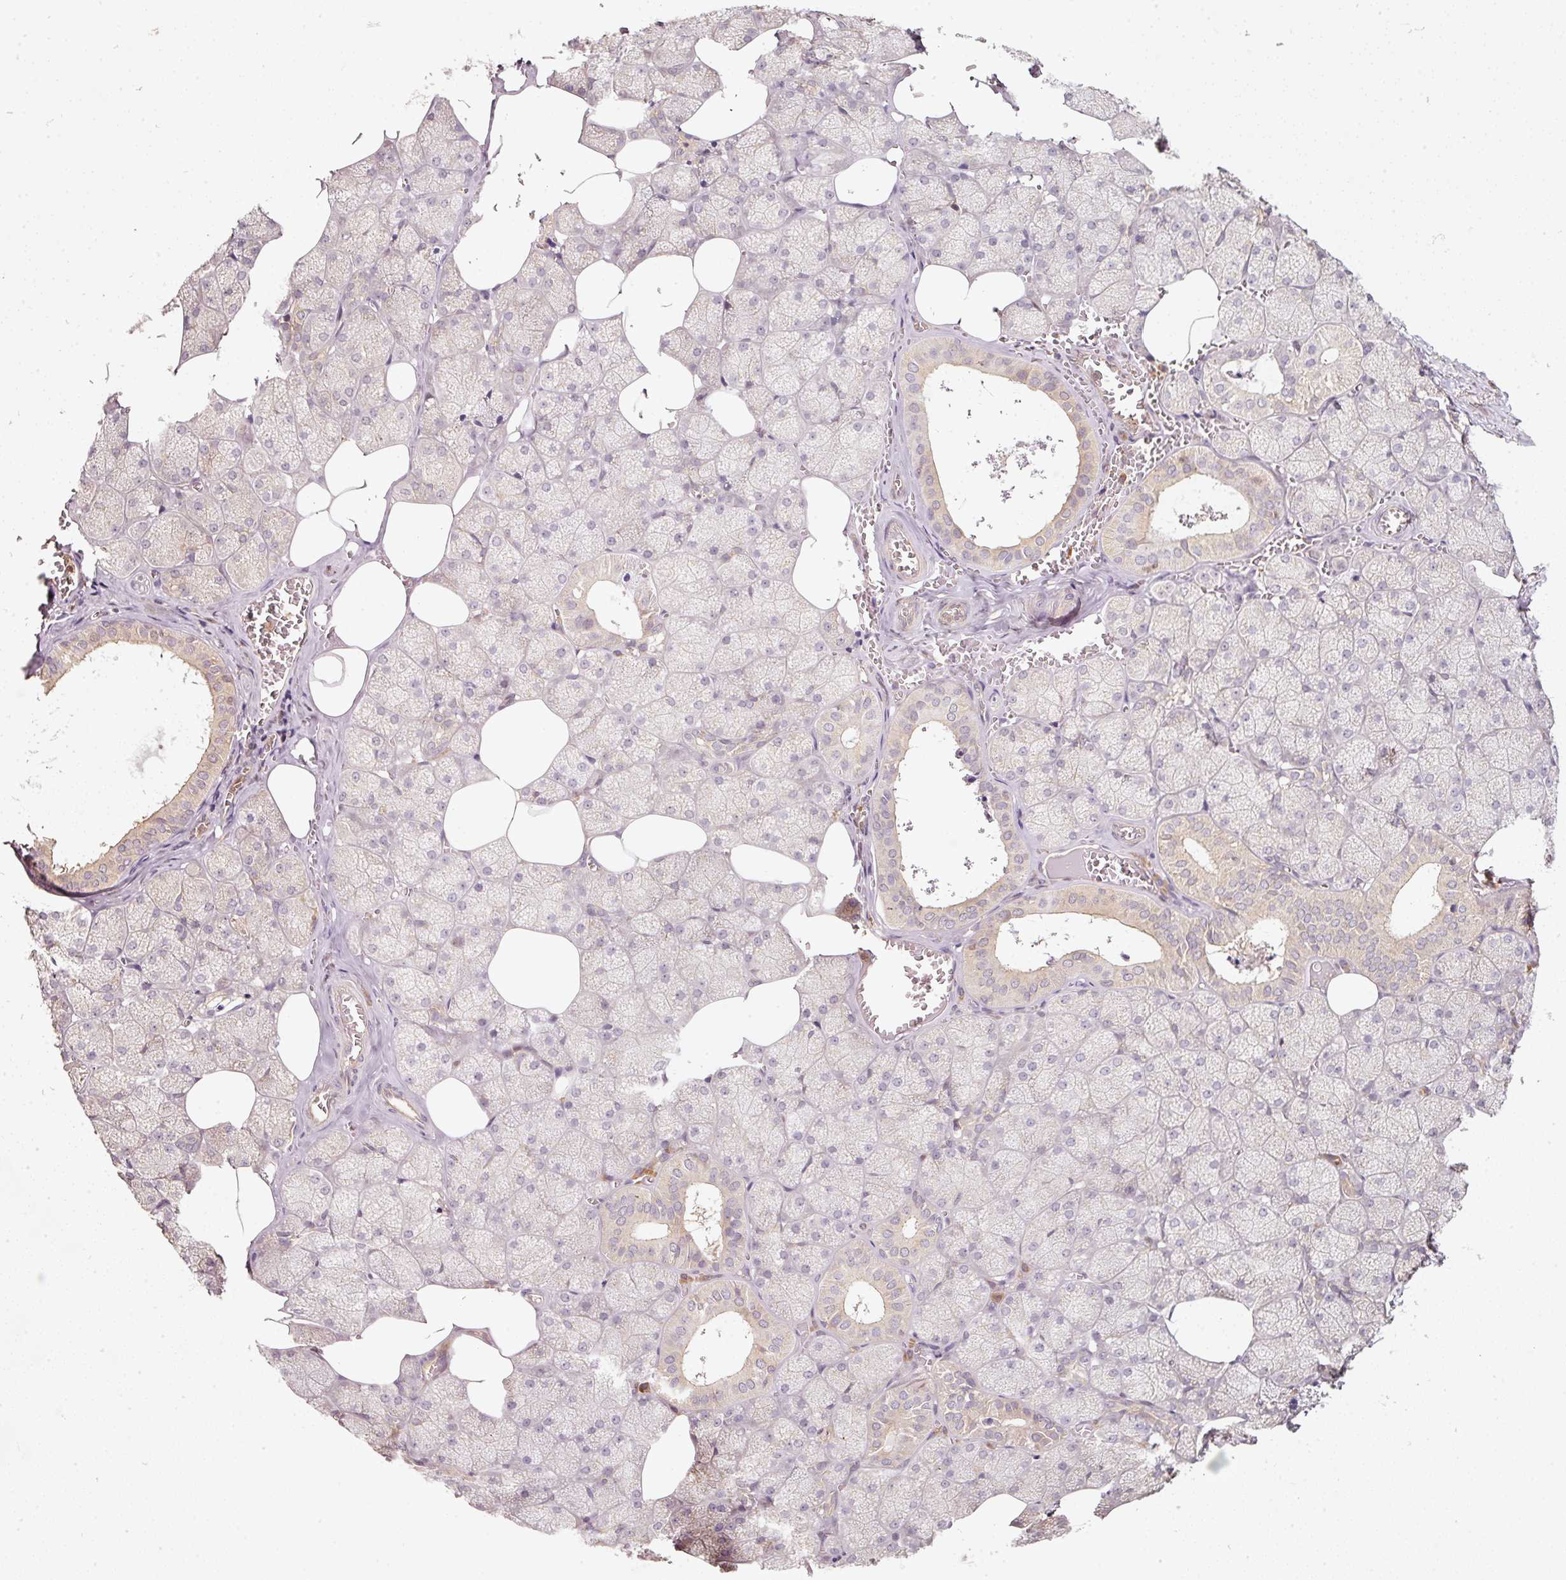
{"staining": {"intensity": "weak", "quantity": "25%-75%", "location": "cytoplasmic/membranous"}, "tissue": "salivary gland", "cell_type": "Glandular cells", "image_type": "normal", "snomed": [{"axis": "morphology", "description": "Normal tissue, NOS"}, {"axis": "topography", "description": "Salivary gland"}, {"axis": "topography", "description": "Peripheral nerve tissue"}], "caption": "Salivary gland was stained to show a protein in brown. There is low levels of weak cytoplasmic/membranous staining in approximately 25%-75% of glandular cells.", "gene": "RRAS2", "patient": {"sex": "male", "age": 38}}